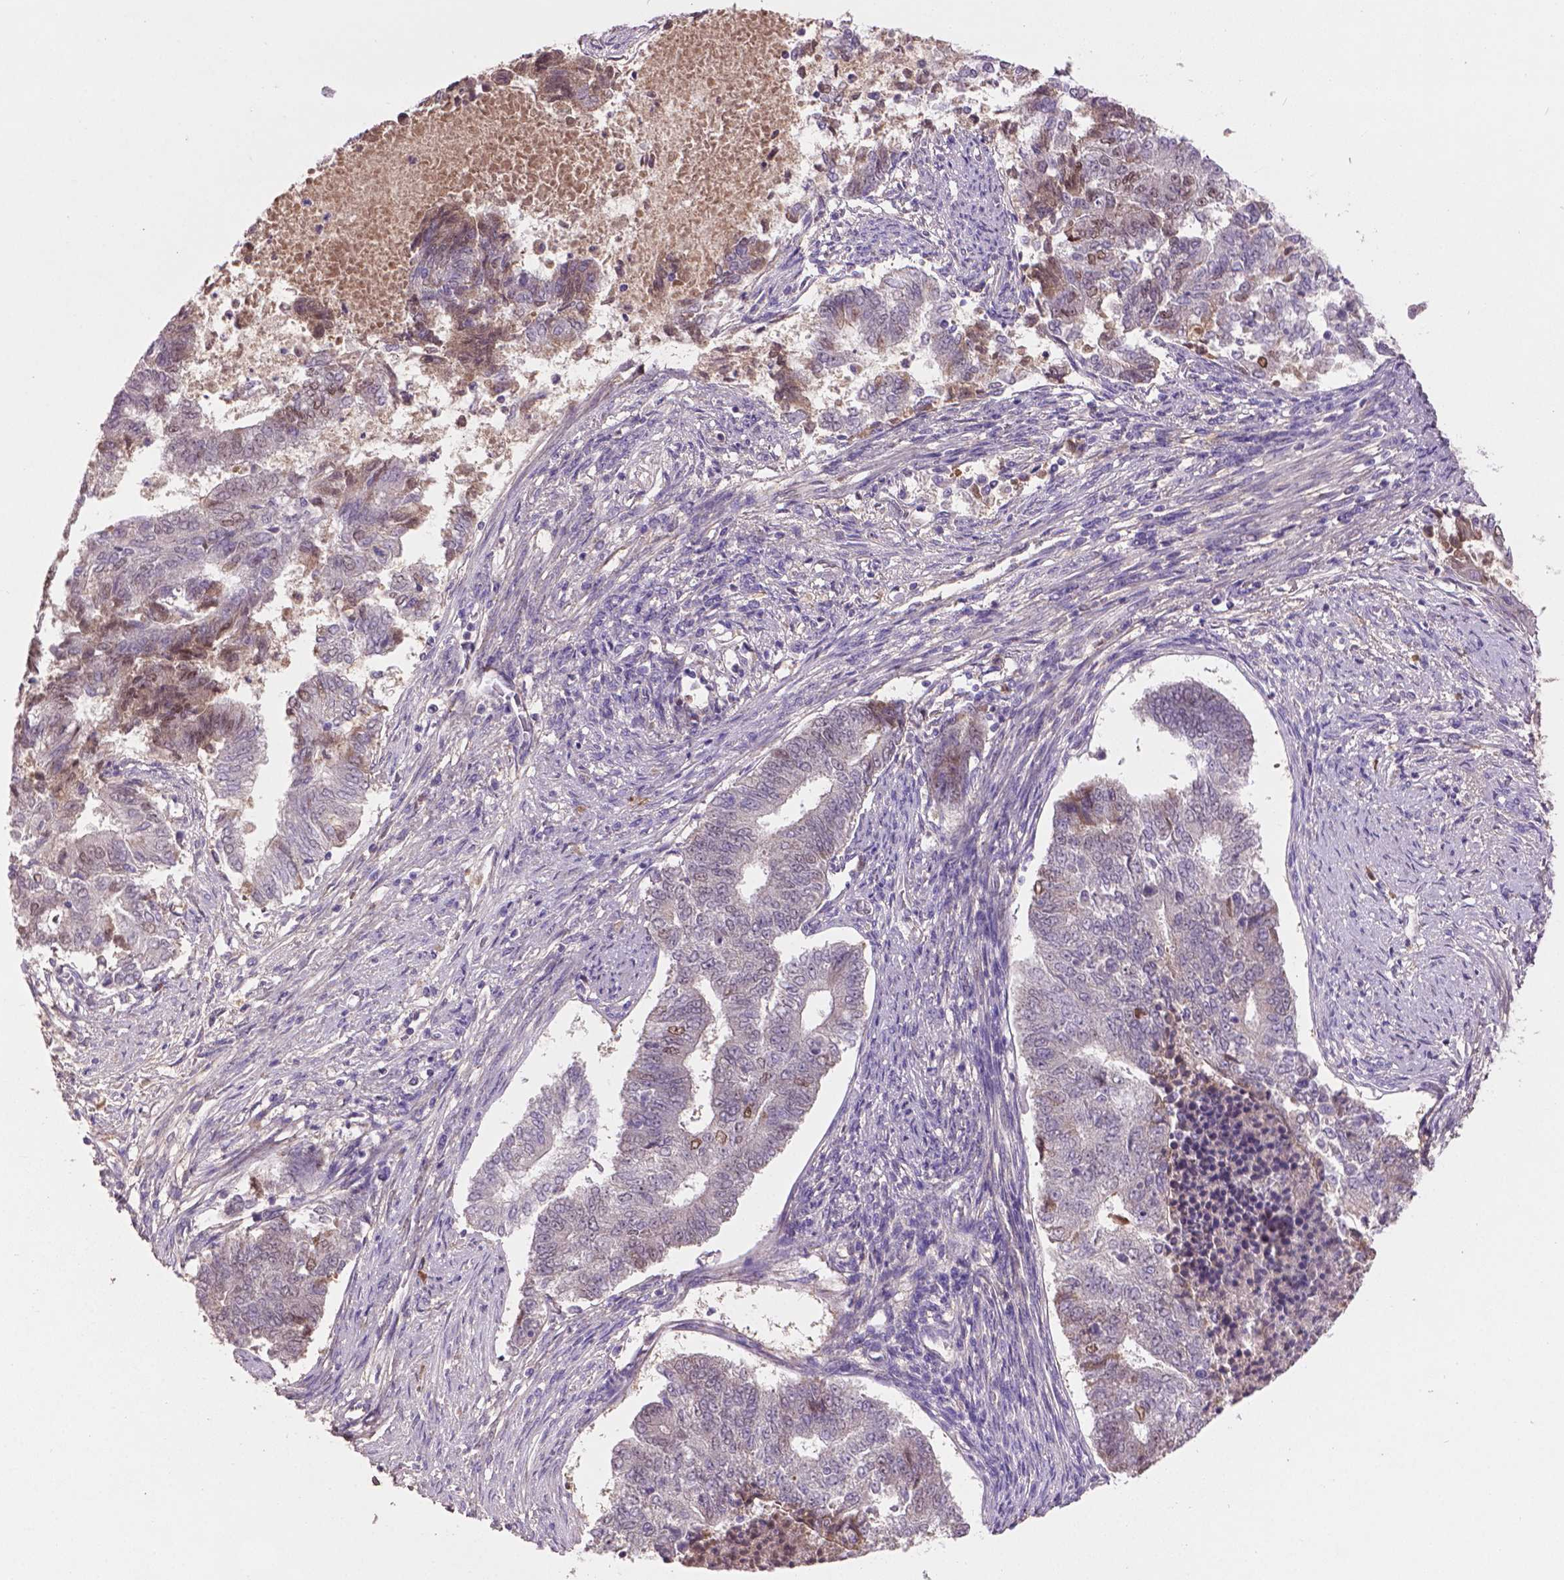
{"staining": {"intensity": "moderate", "quantity": "<25%", "location": "nuclear"}, "tissue": "endometrial cancer", "cell_type": "Tumor cells", "image_type": "cancer", "snomed": [{"axis": "morphology", "description": "Adenocarcinoma, NOS"}, {"axis": "topography", "description": "Endometrium"}], "caption": "Immunohistochemistry (IHC) (DAB (3,3'-diaminobenzidine)) staining of endometrial cancer (adenocarcinoma) exhibits moderate nuclear protein expression in about <25% of tumor cells.", "gene": "SOX17", "patient": {"sex": "female", "age": 65}}